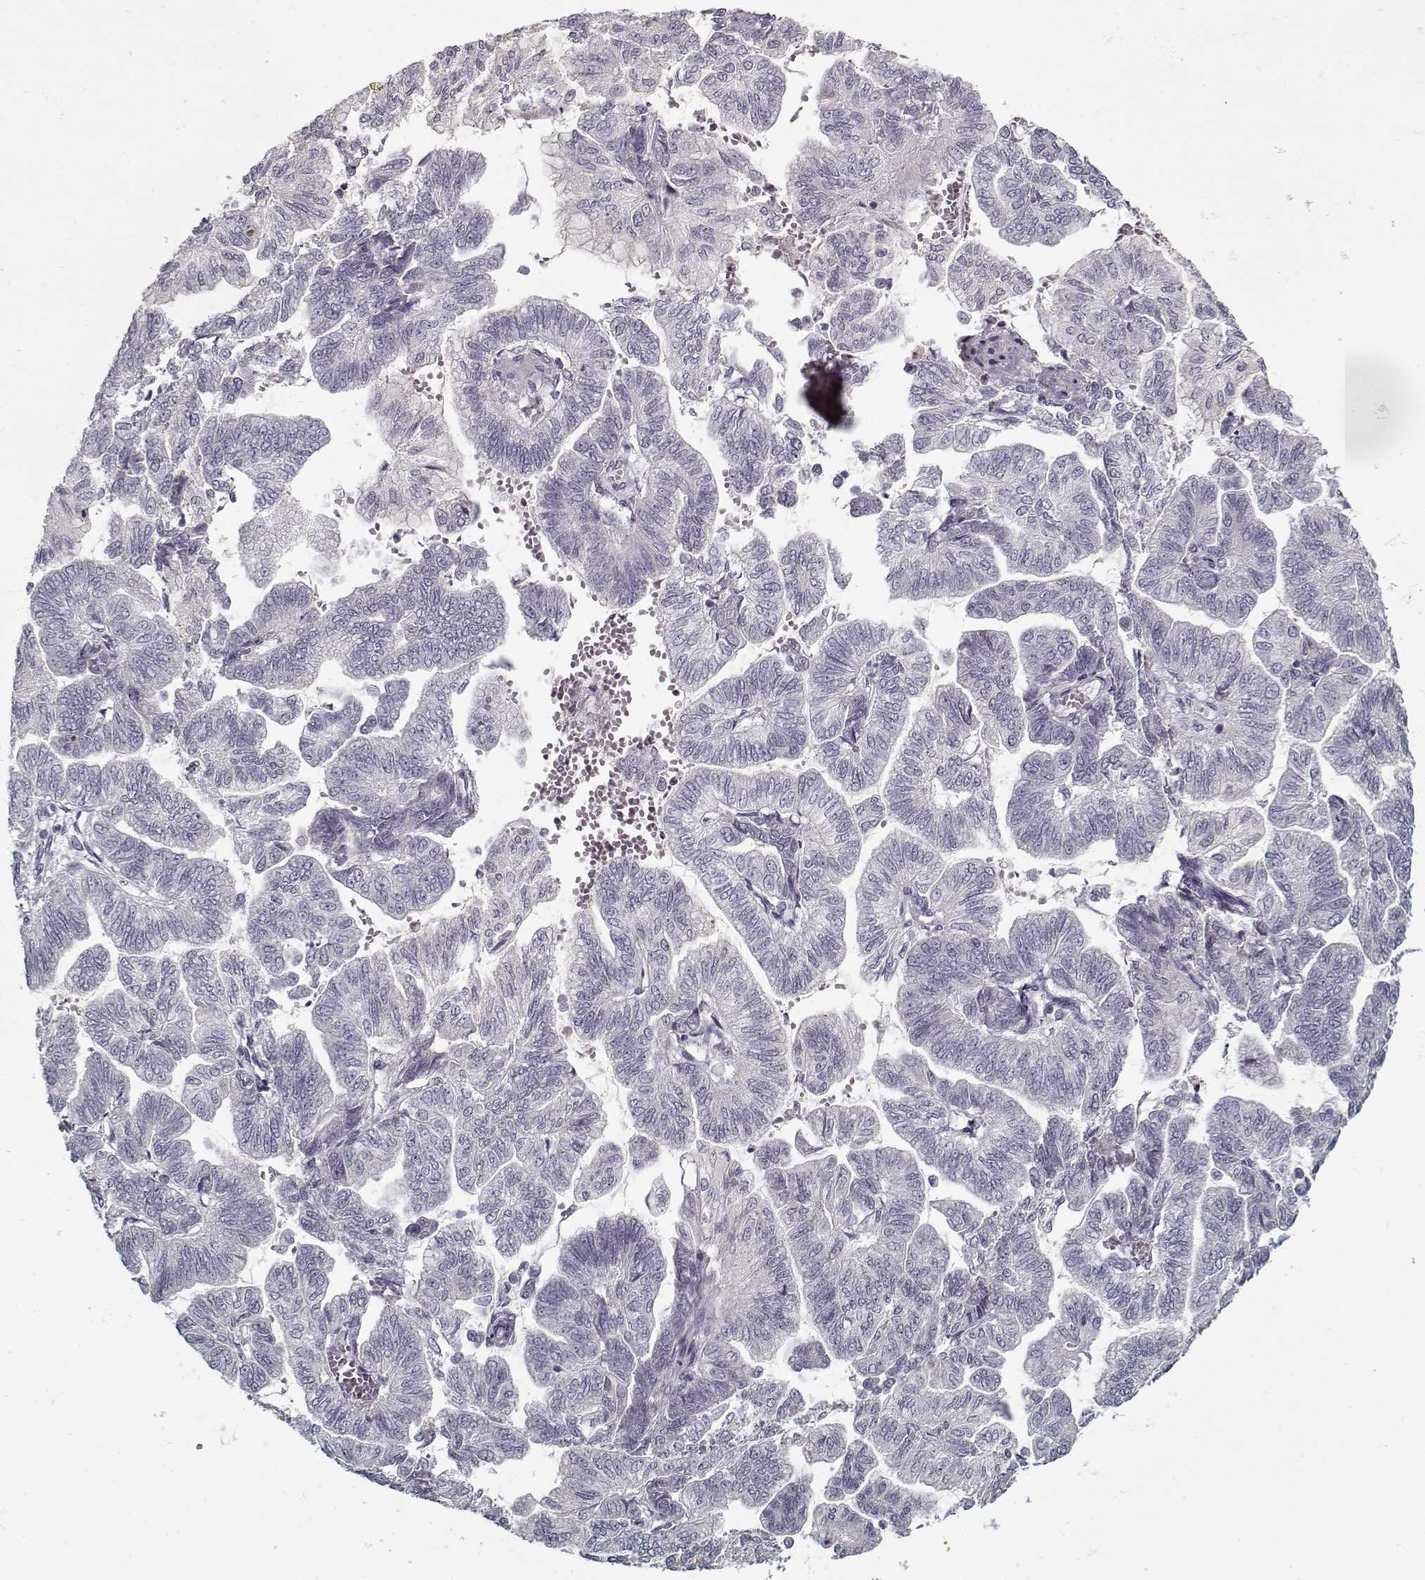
{"staining": {"intensity": "negative", "quantity": "none", "location": "none"}, "tissue": "stomach cancer", "cell_type": "Tumor cells", "image_type": "cancer", "snomed": [{"axis": "morphology", "description": "Adenocarcinoma, NOS"}, {"axis": "topography", "description": "Stomach"}], "caption": "A high-resolution histopathology image shows IHC staining of stomach adenocarcinoma, which shows no significant expression in tumor cells.", "gene": "UNC13D", "patient": {"sex": "male", "age": 83}}